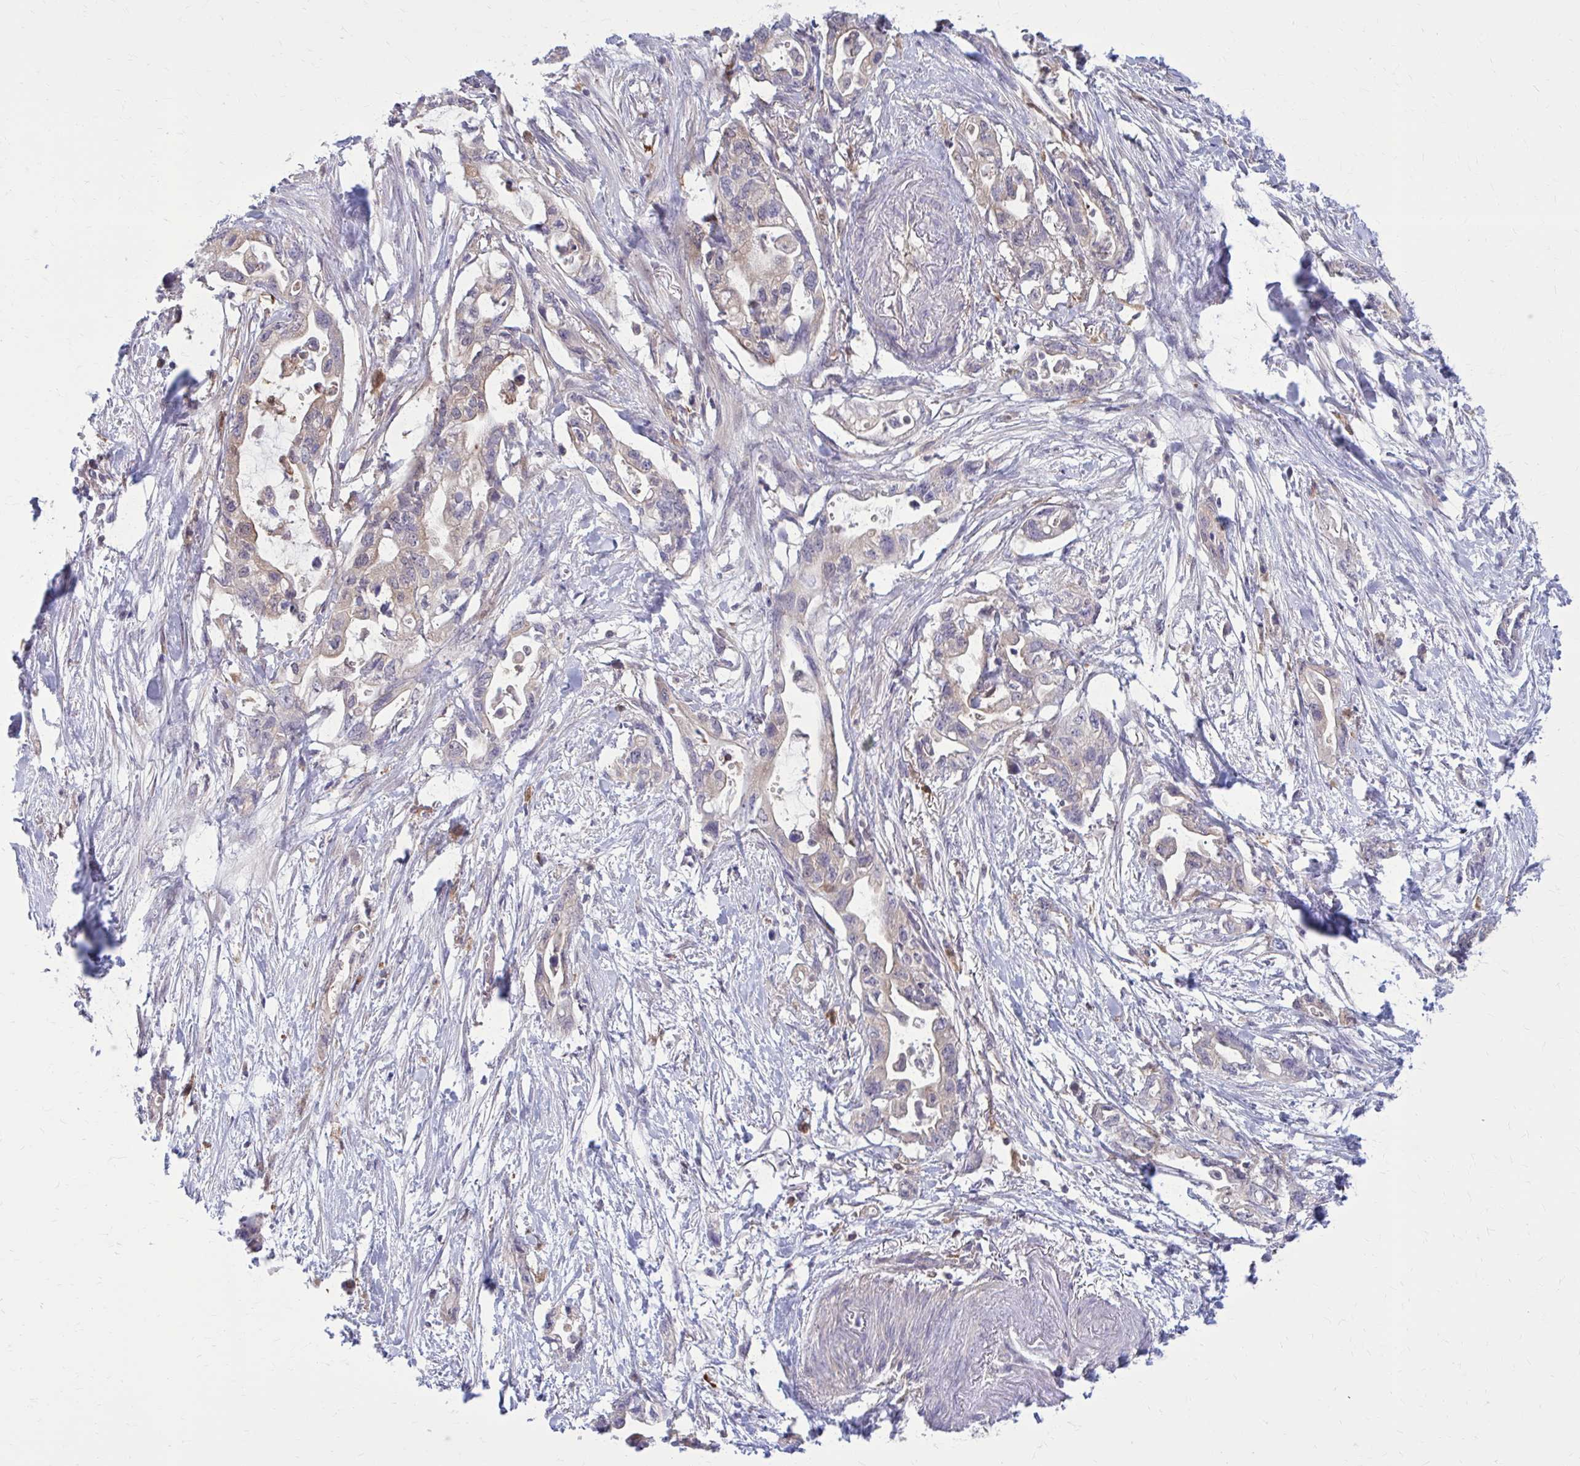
{"staining": {"intensity": "weak", "quantity": "<25%", "location": "cytoplasmic/membranous"}, "tissue": "pancreatic cancer", "cell_type": "Tumor cells", "image_type": "cancer", "snomed": [{"axis": "morphology", "description": "Adenocarcinoma, NOS"}, {"axis": "topography", "description": "Pancreas"}], "caption": "Human adenocarcinoma (pancreatic) stained for a protein using IHC displays no staining in tumor cells.", "gene": "DBI", "patient": {"sex": "female", "age": 72}}